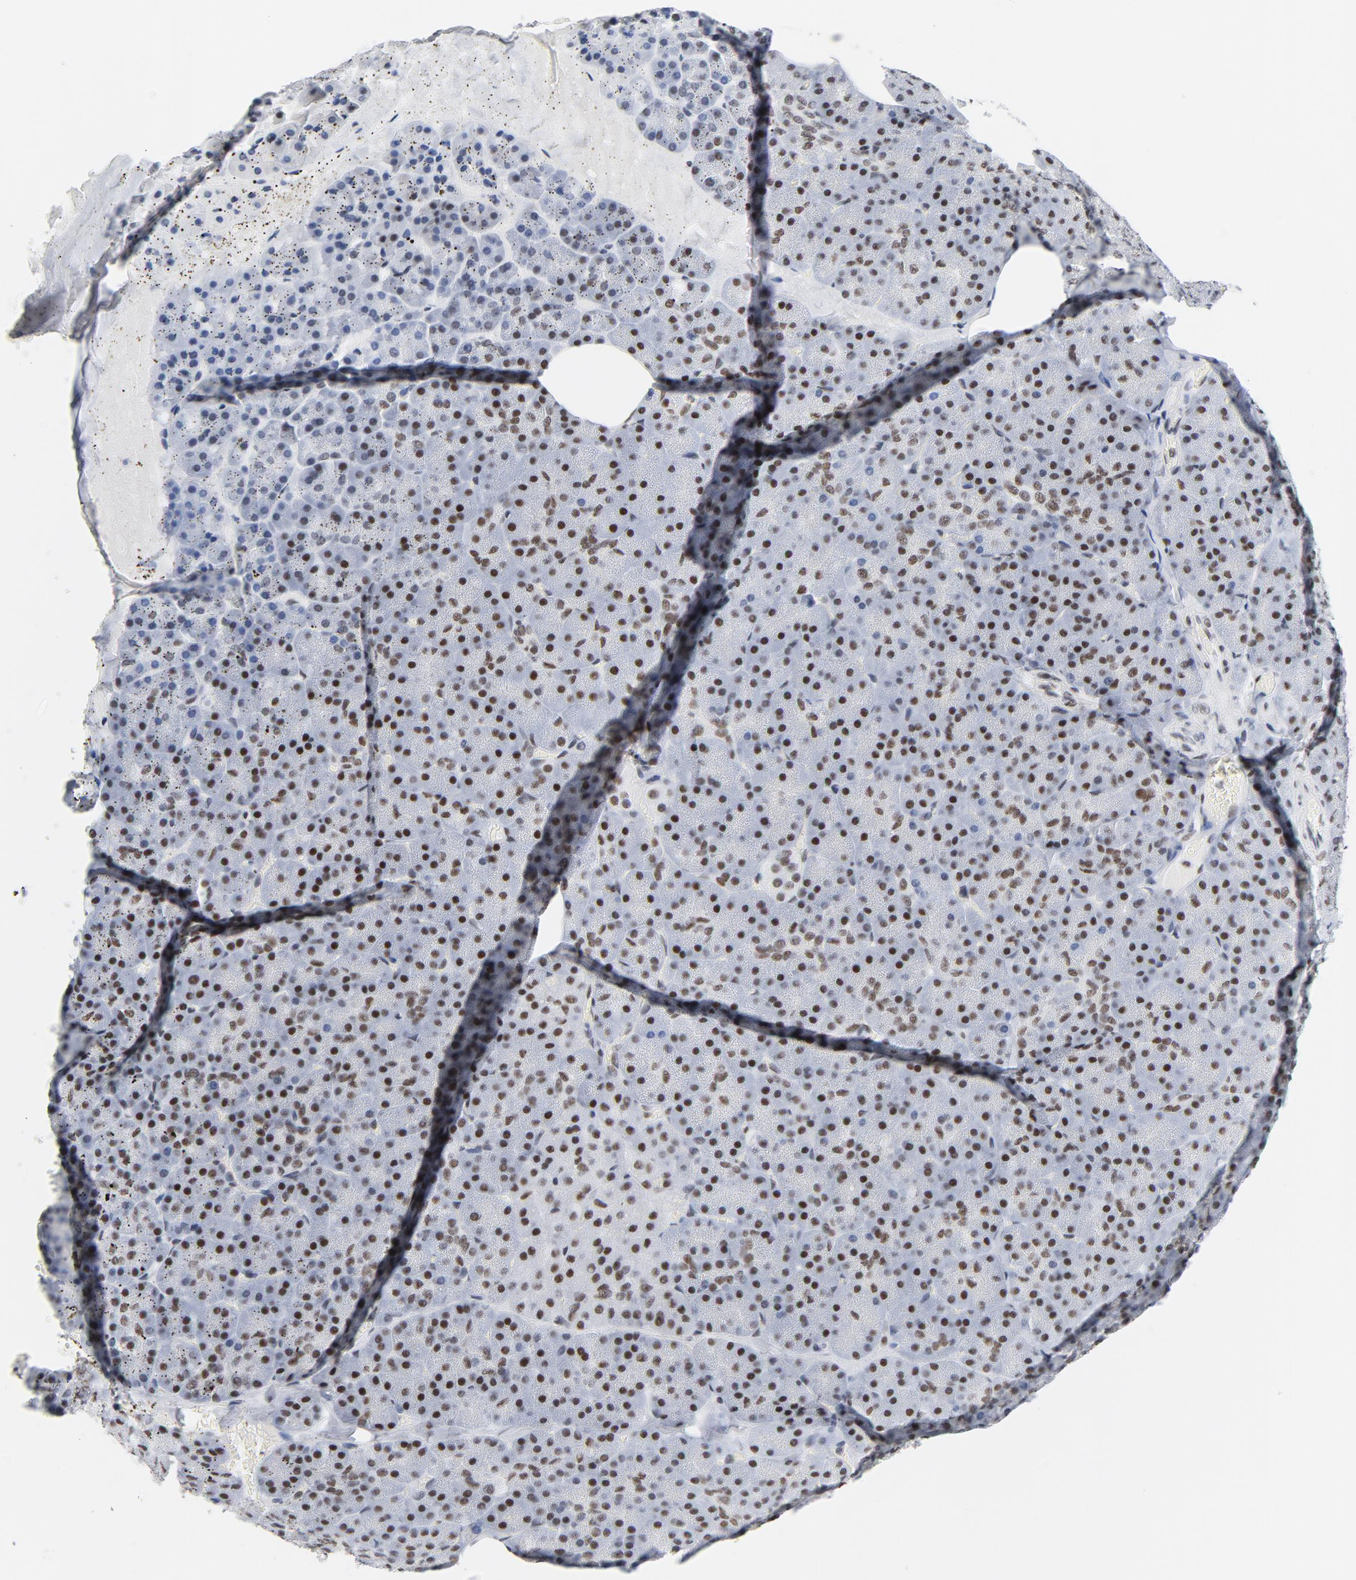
{"staining": {"intensity": "strong", "quantity": ">75%", "location": "nuclear"}, "tissue": "pancreas", "cell_type": "Exocrine glandular cells", "image_type": "normal", "snomed": [{"axis": "morphology", "description": "Normal tissue, NOS"}, {"axis": "topography", "description": "Pancreas"}], "caption": "Immunohistochemistry (DAB (3,3'-diaminobenzidine)) staining of benign human pancreas exhibits strong nuclear protein positivity in approximately >75% of exocrine glandular cells.", "gene": "CSTF2", "patient": {"sex": "female", "age": 35}}